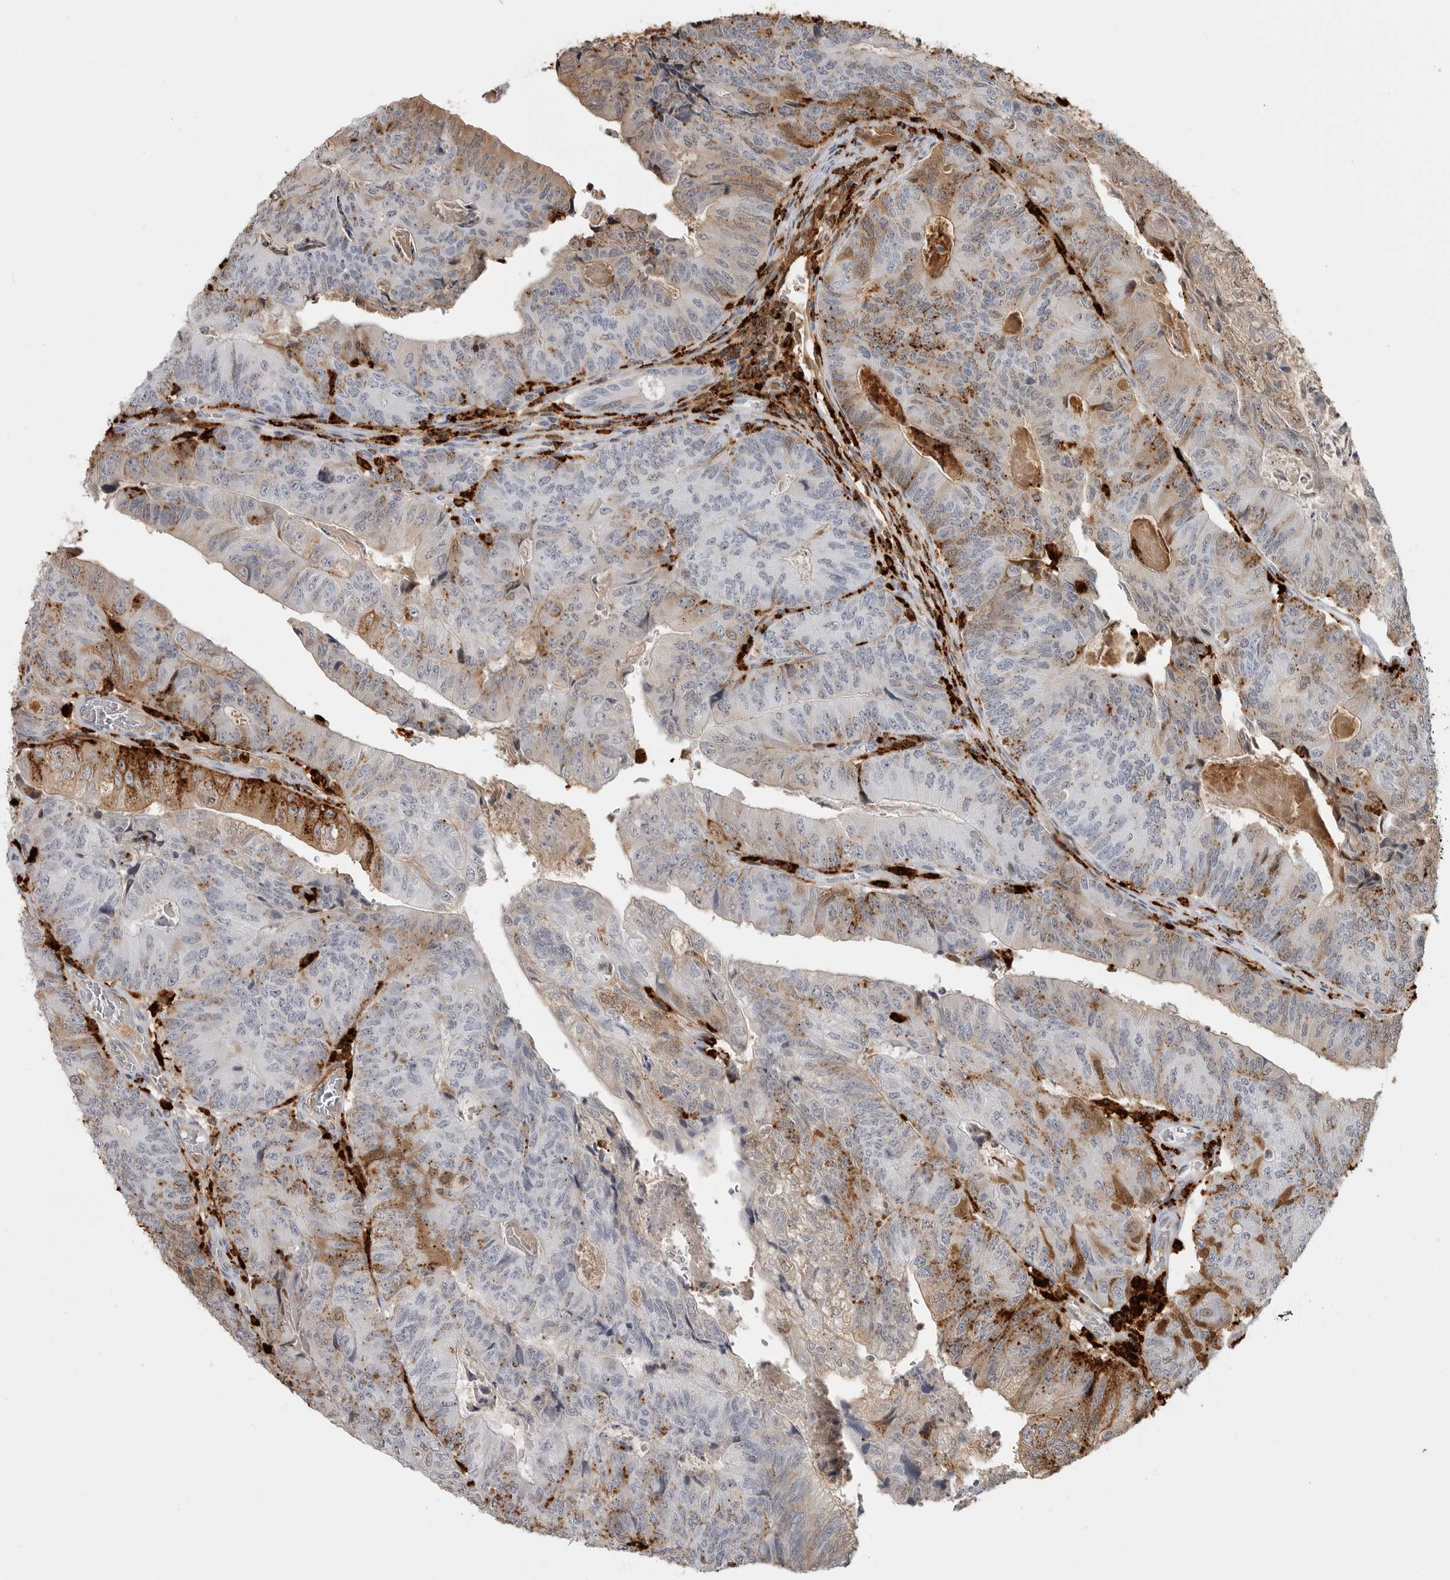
{"staining": {"intensity": "moderate", "quantity": "<25%", "location": "cytoplasmic/membranous"}, "tissue": "colorectal cancer", "cell_type": "Tumor cells", "image_type": "cancer", "snomed": [{"axis": "morphology", "description": "Adenocarcinoma, NOS"}, {"axis": "topography", "description": "Colon"}], "caption": "A micrograph of colorectal adenocarcinoma stained for a protein exhibits moderate cytoplasmic/membranous brown staining in tumor cells.", "gene": "IFI30", "patient": {"sex": "female", "age": 67}}